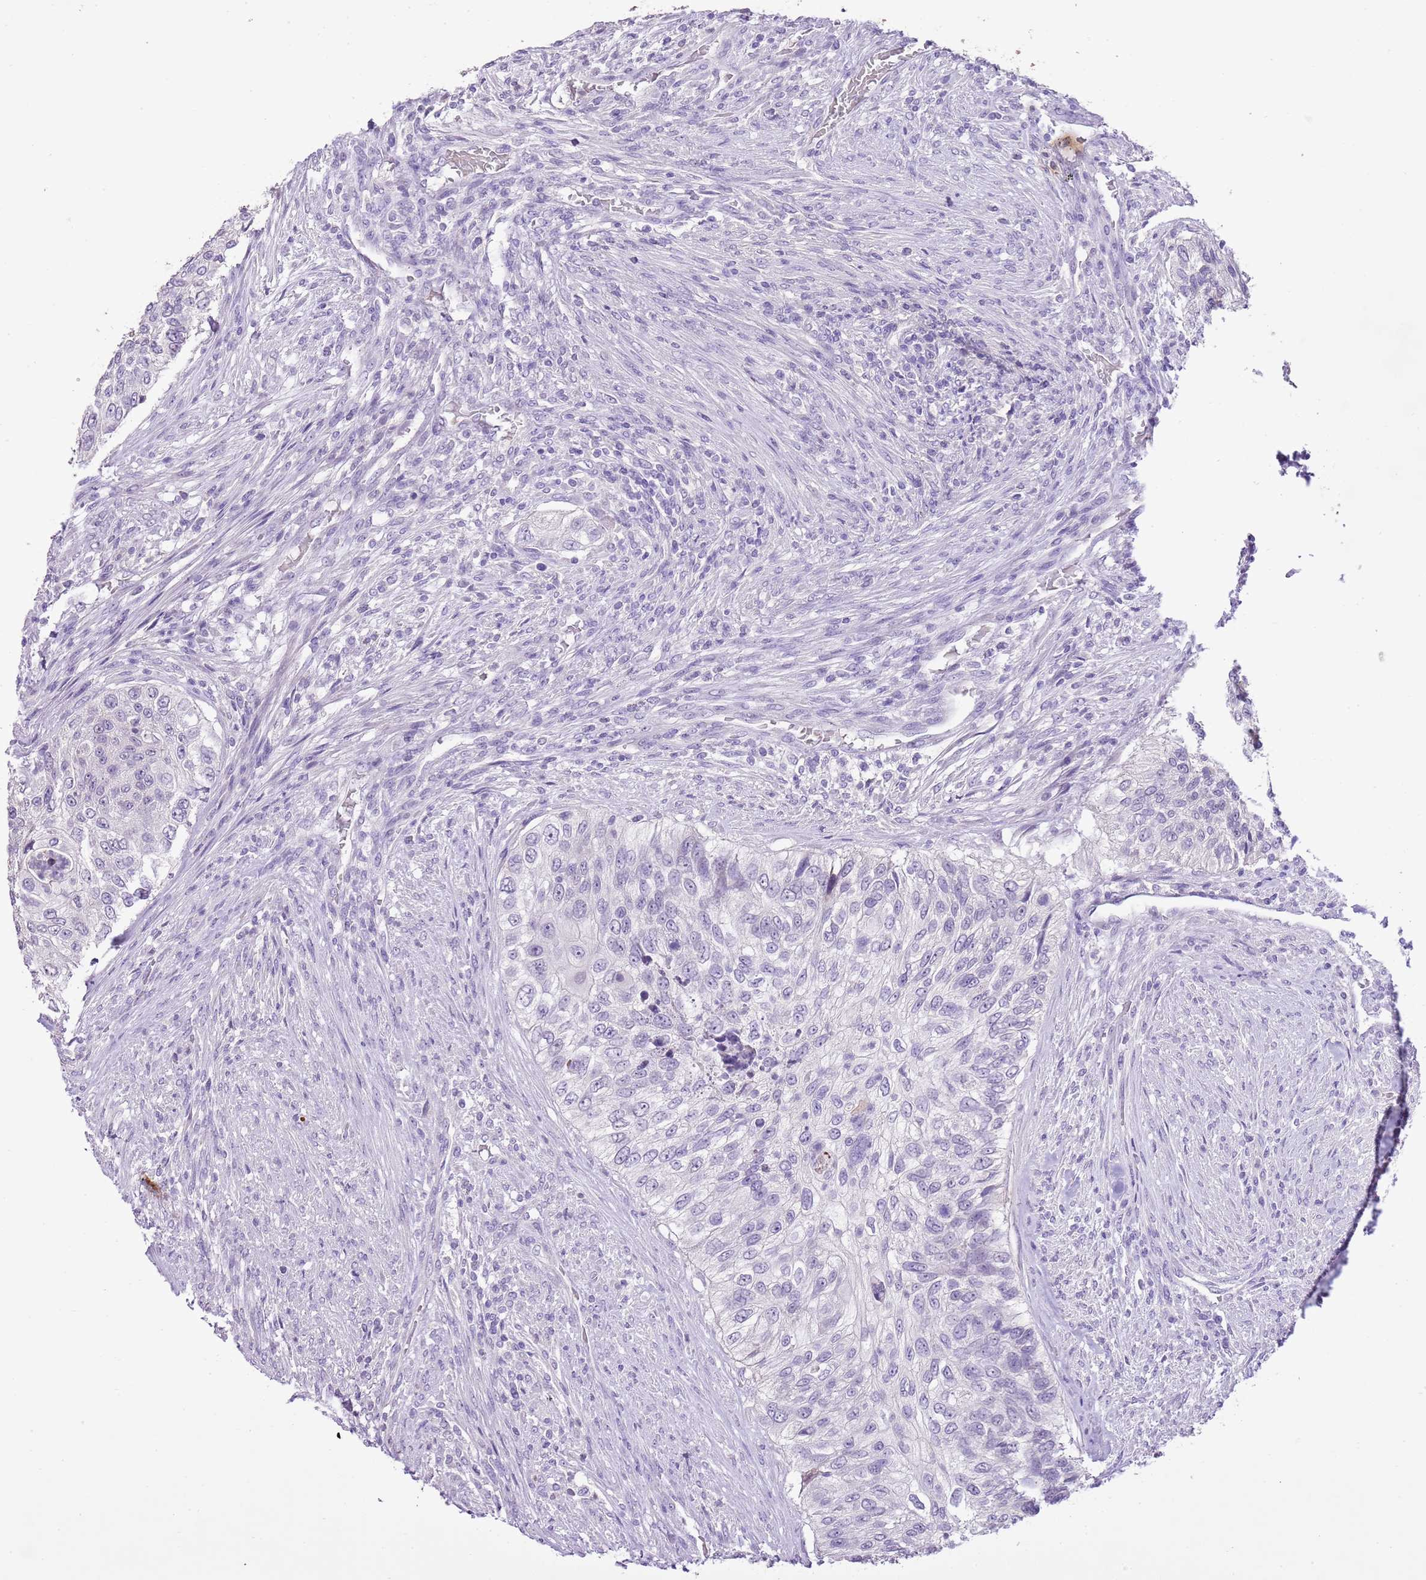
{"staining": {"intensity": "negative", "quantity": "none", "location": "none"}, "tissue": "urothelial cancer", "cell_type": "Tumor cells", "image_type": "cancer", "snomed": [{"axis": "morphology", "description": "Urothelial carcinoma, High grade"}, {"axis": "topography", "description": "Urinary bladder"}], "caption": "Protein analysis of high-grade urothelial carcinoma exhibits no significant staining in tumor cells.", "gene": "XPO7", "patient": {"sex": "female", "age": 60}}